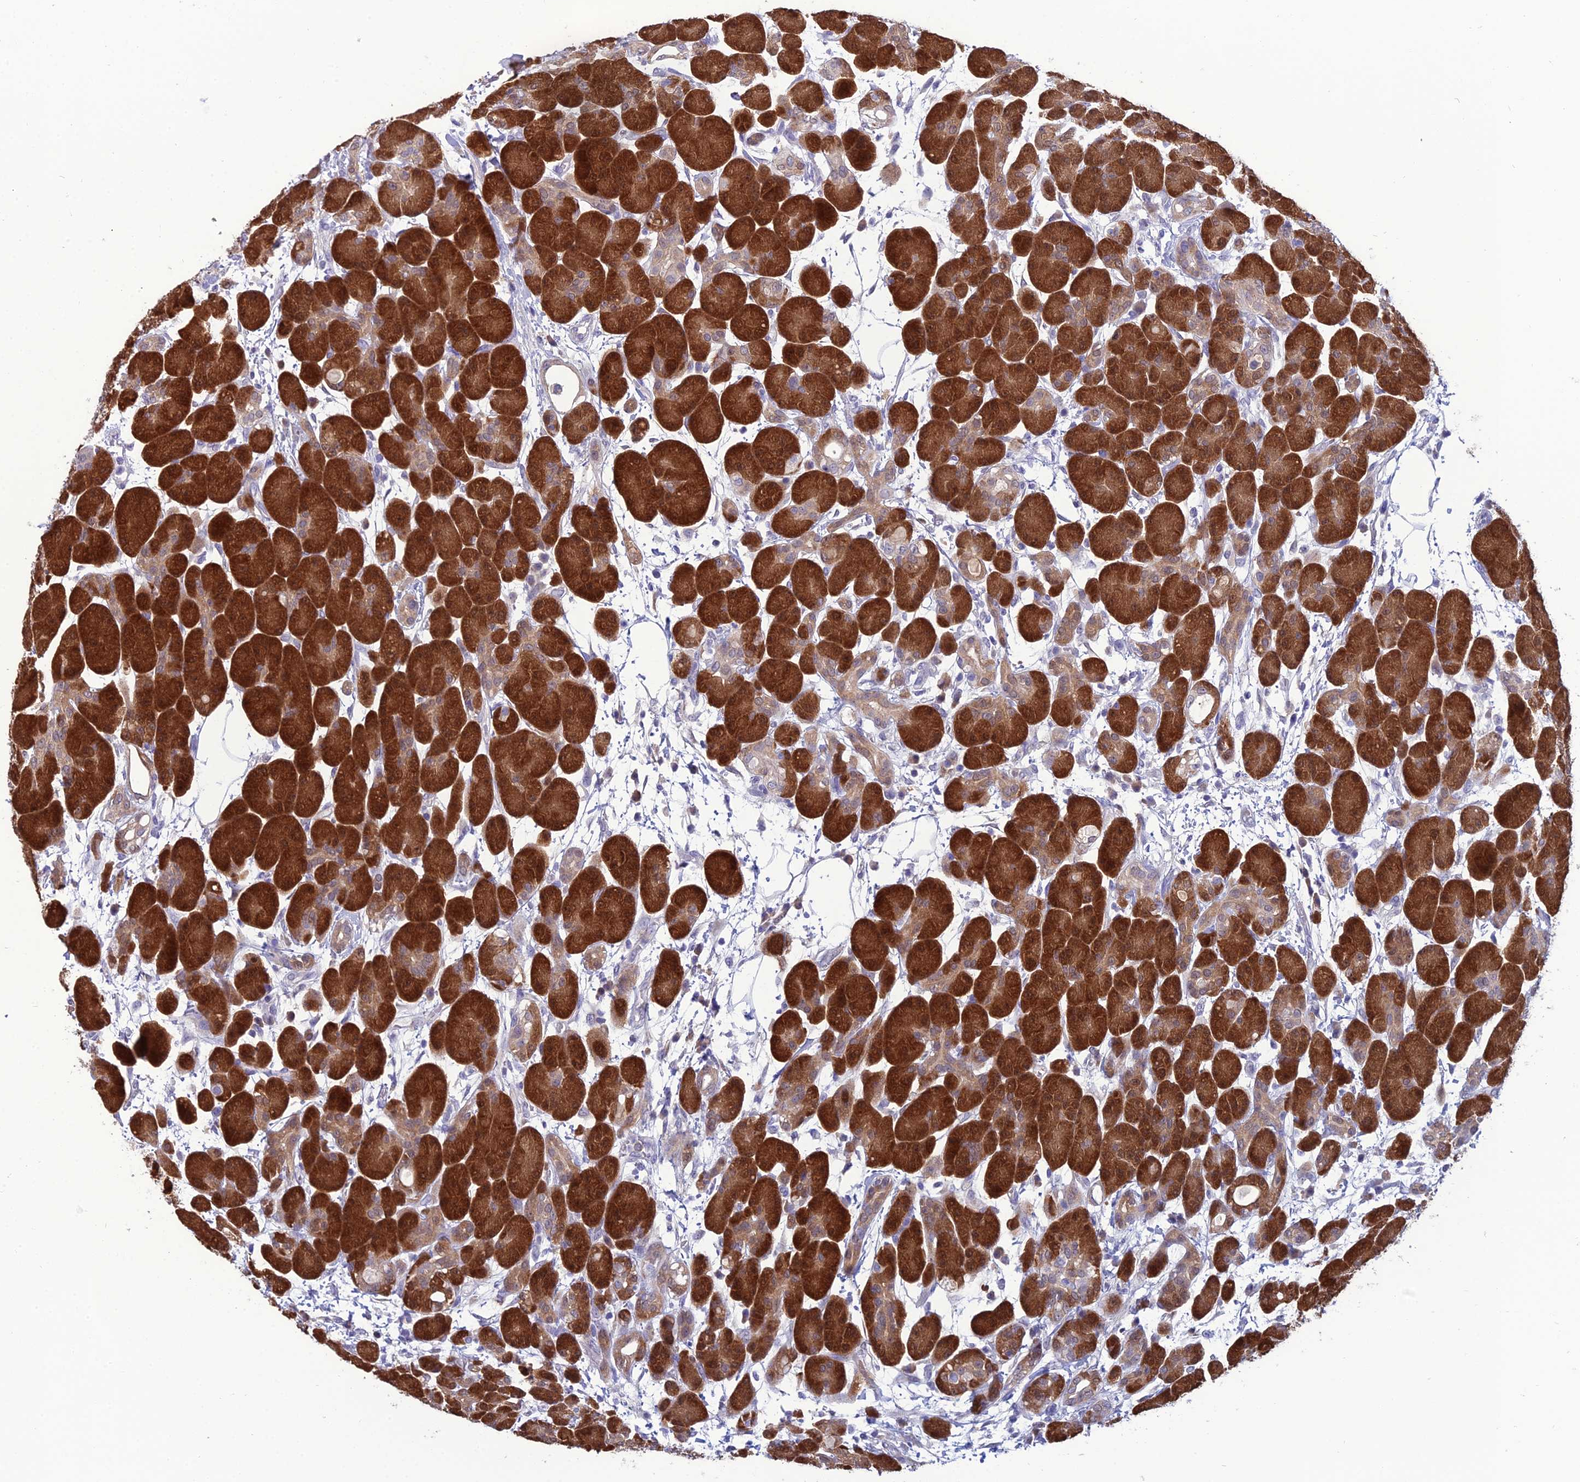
{"staining": {"intensity": "strong", "quantity": ">75%", "location": "cytoplasmic/membranous"}, "tissue": "pancreas", "cell_type": "Exocrine glandular cells", "image_type": "normal", "snomed": [{"axis": "morphology", "description": "Normal tissue, NOS"}, {"axis": "topography", "description": "Pancreas"}], "caption": "Pancreas stained with DAB IHC demonstrates high levels of strong cytoplasmic/membranous positivity in about >75% of exocrine glandular cells. (brown staining indicates protein expression, while blue staining denotes nuclei).", "gene": "GNPNAT1", "patient": {"sex": "male", "age": 63}}